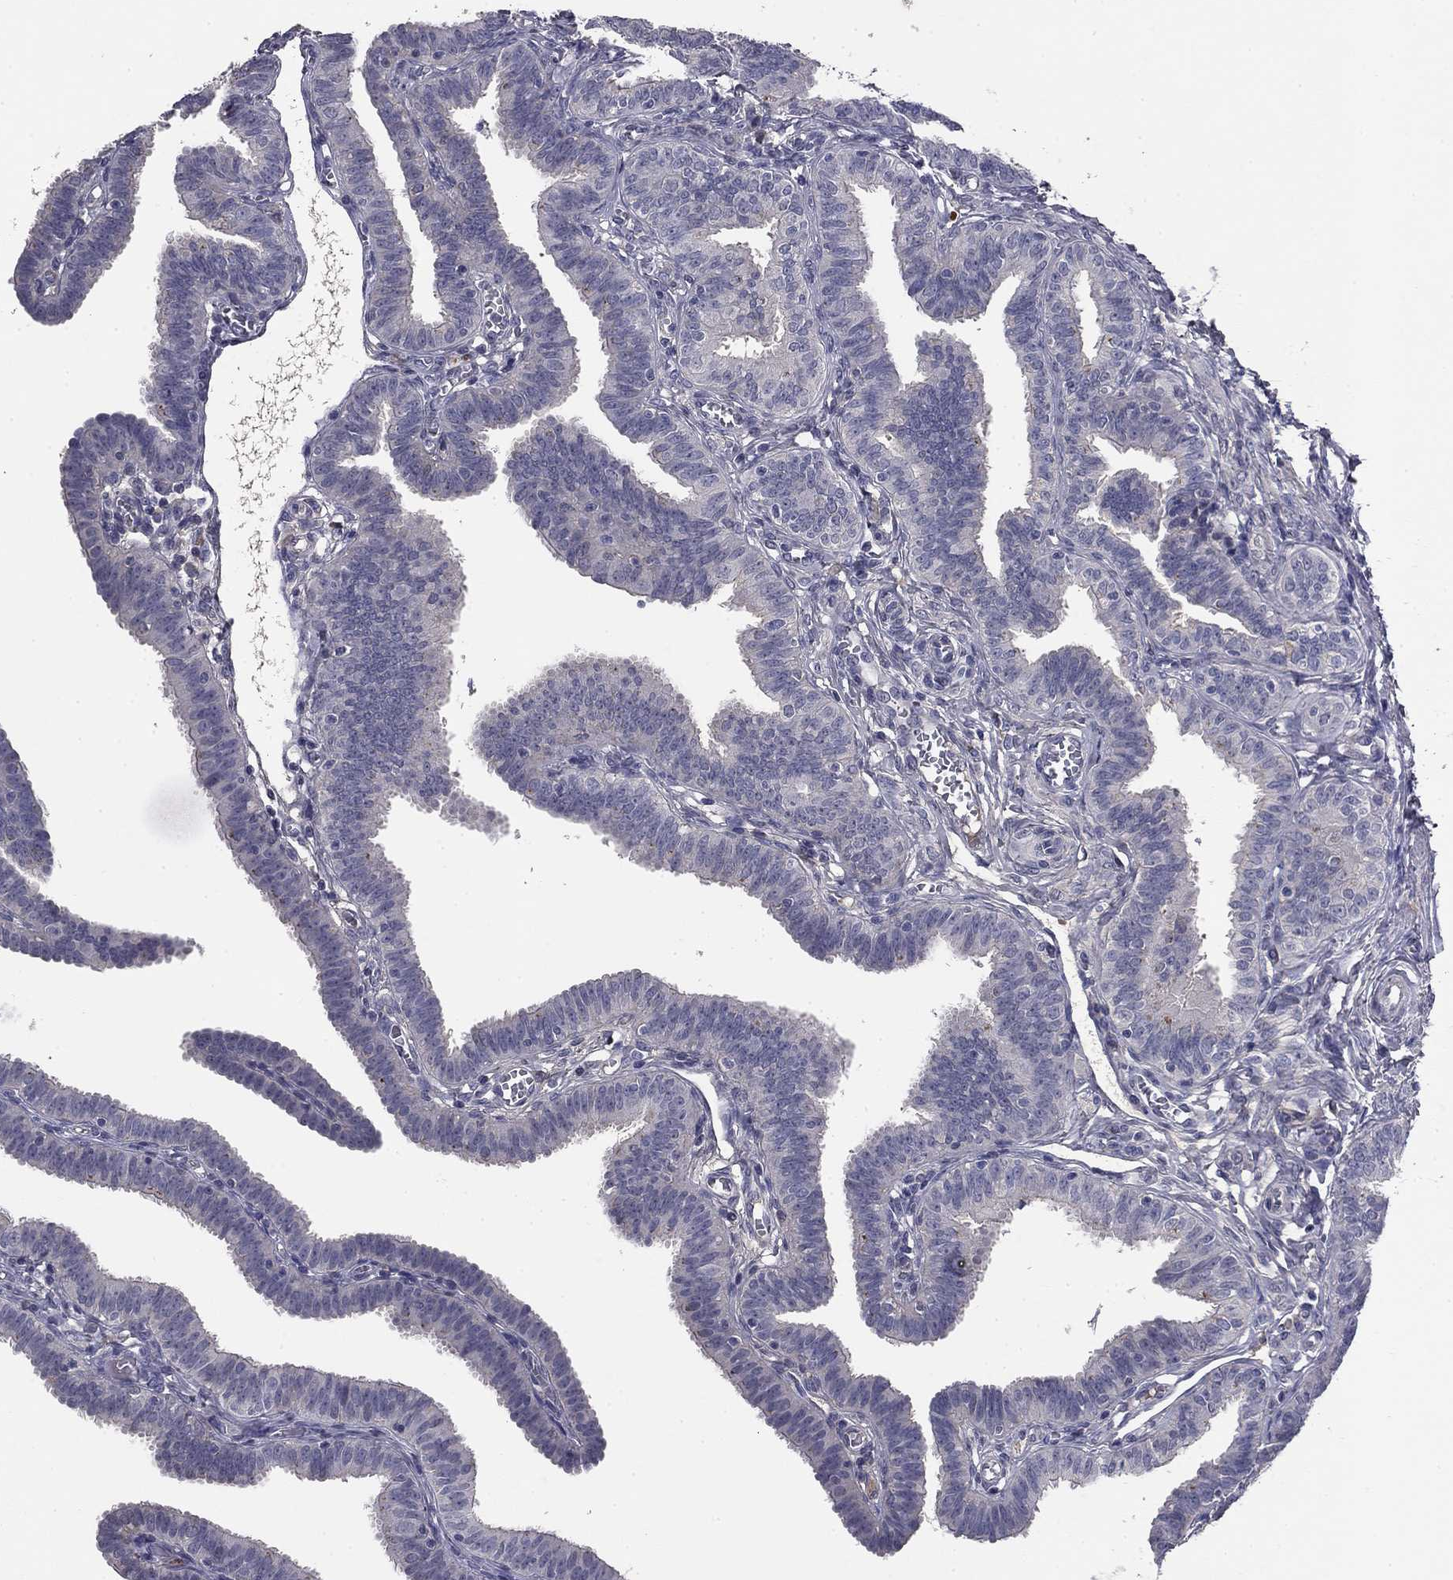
{"staining": {"intensity": "negative", "quantity": "none", "location": "none"}, "tissue": "fallopian tube", "cell_type": "Glandular cells", "image_type": "normal", "snomed": [{"axis": "morphology", "description": "Normal tissue, NOS"}, {"axis": "topography", "description": "Fallopian tube"}], "caption": "High power microscopy micrograph of an immunohistochemistry (IHC) micrograph of benign fallopian tube, revealing no significant expression in glandular cells.", "gene": "COL2A1", "patient": {"sex": "female", "age": 25}}